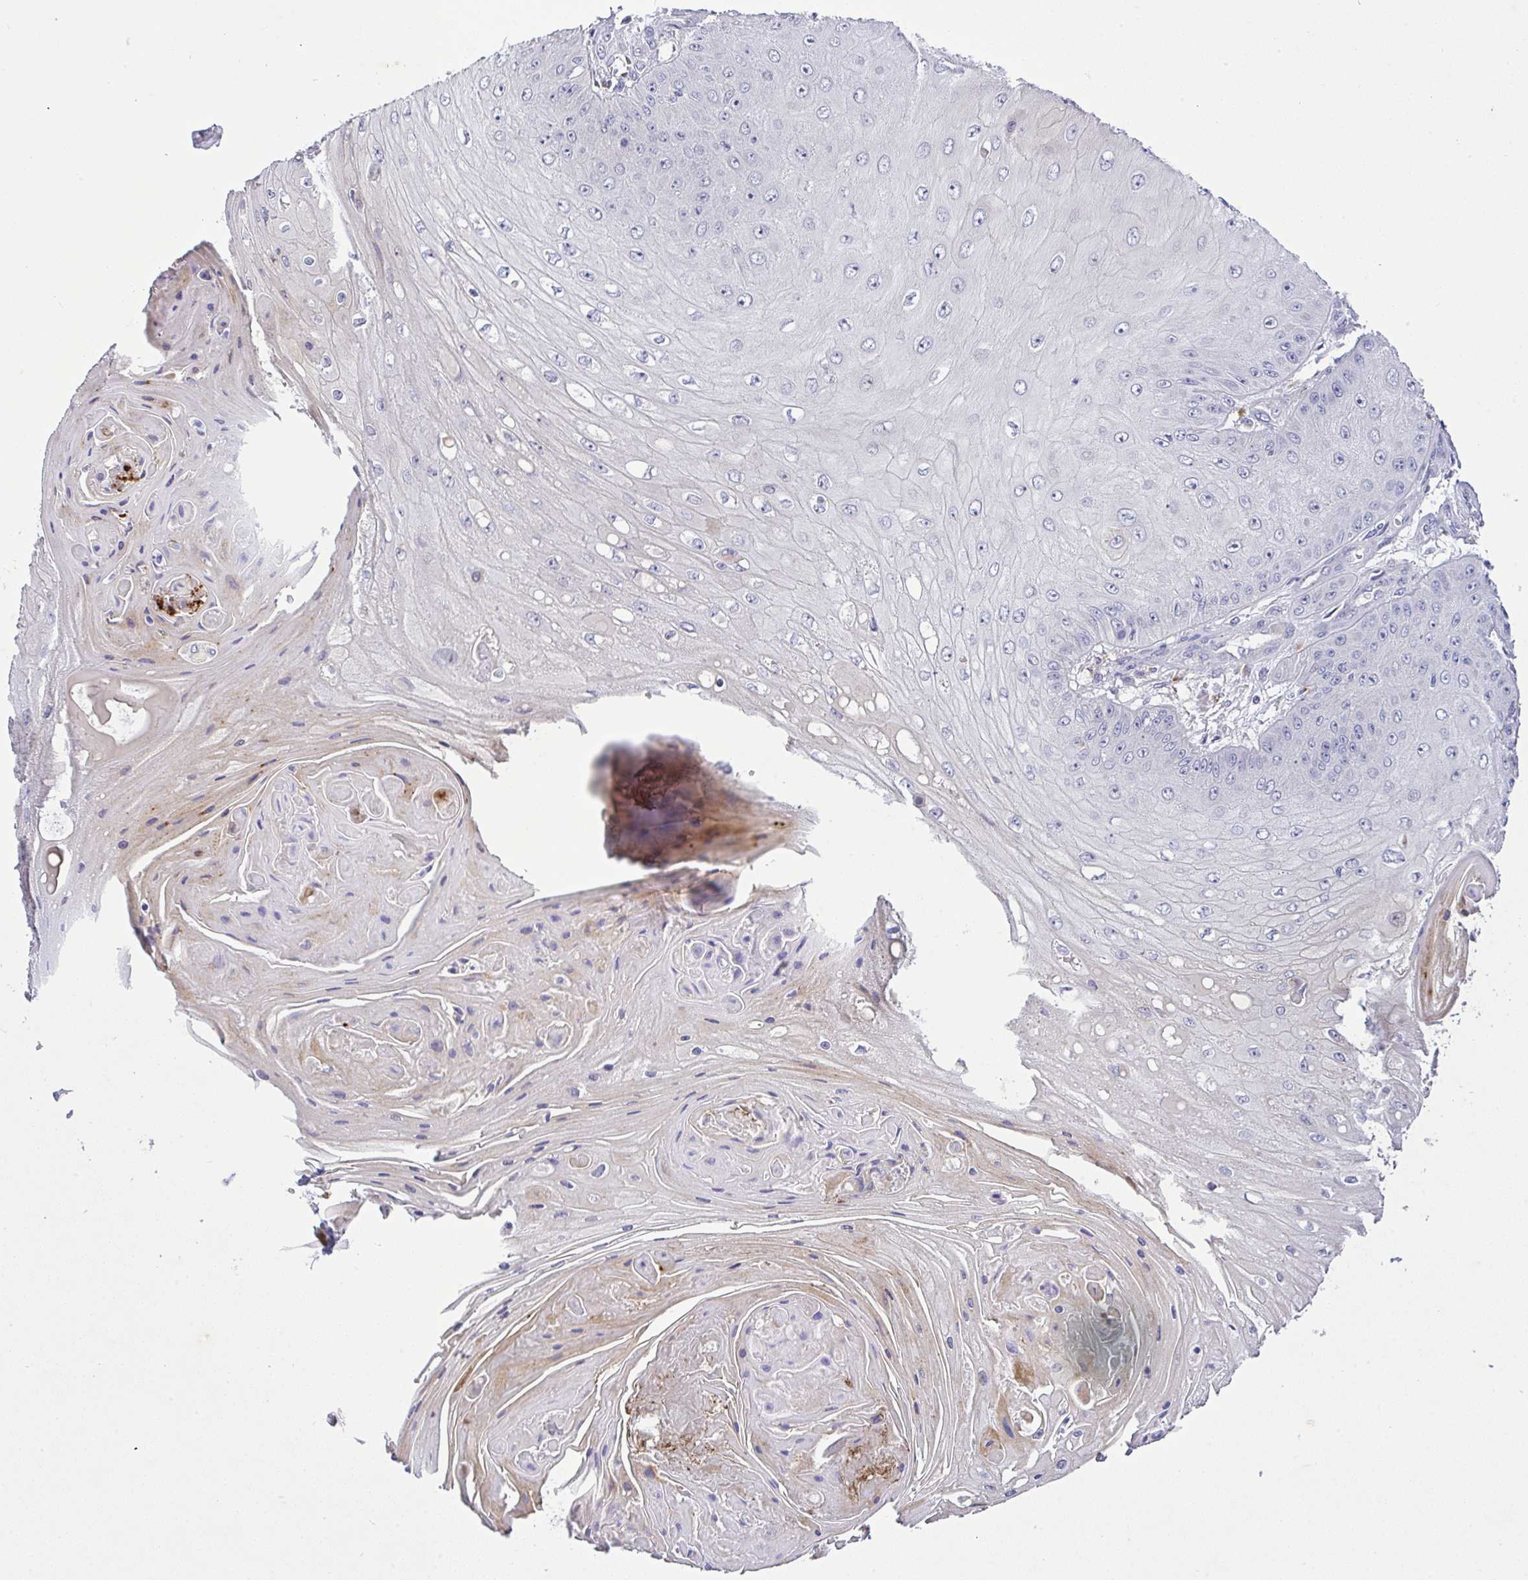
{"staining": {"intensity": "negative", "quantity": "none", "location": "none"}, "tissue": "skin cancer", "cell_type": "Tumor cells", "image_type": "cancer", "snomed": [{"axis": "morphology", "description": "Squamous cell carcinoma, NOS"}, {"axis": "topography", "description": "Skin"}], "caption": "IHC micrograph of skin squamous cell carcinoma stained for a protein (brown), which exhibits no positivity in tumor cells.", "gene": "EPN3", "patient": {"sex": "male", "age": 70}}